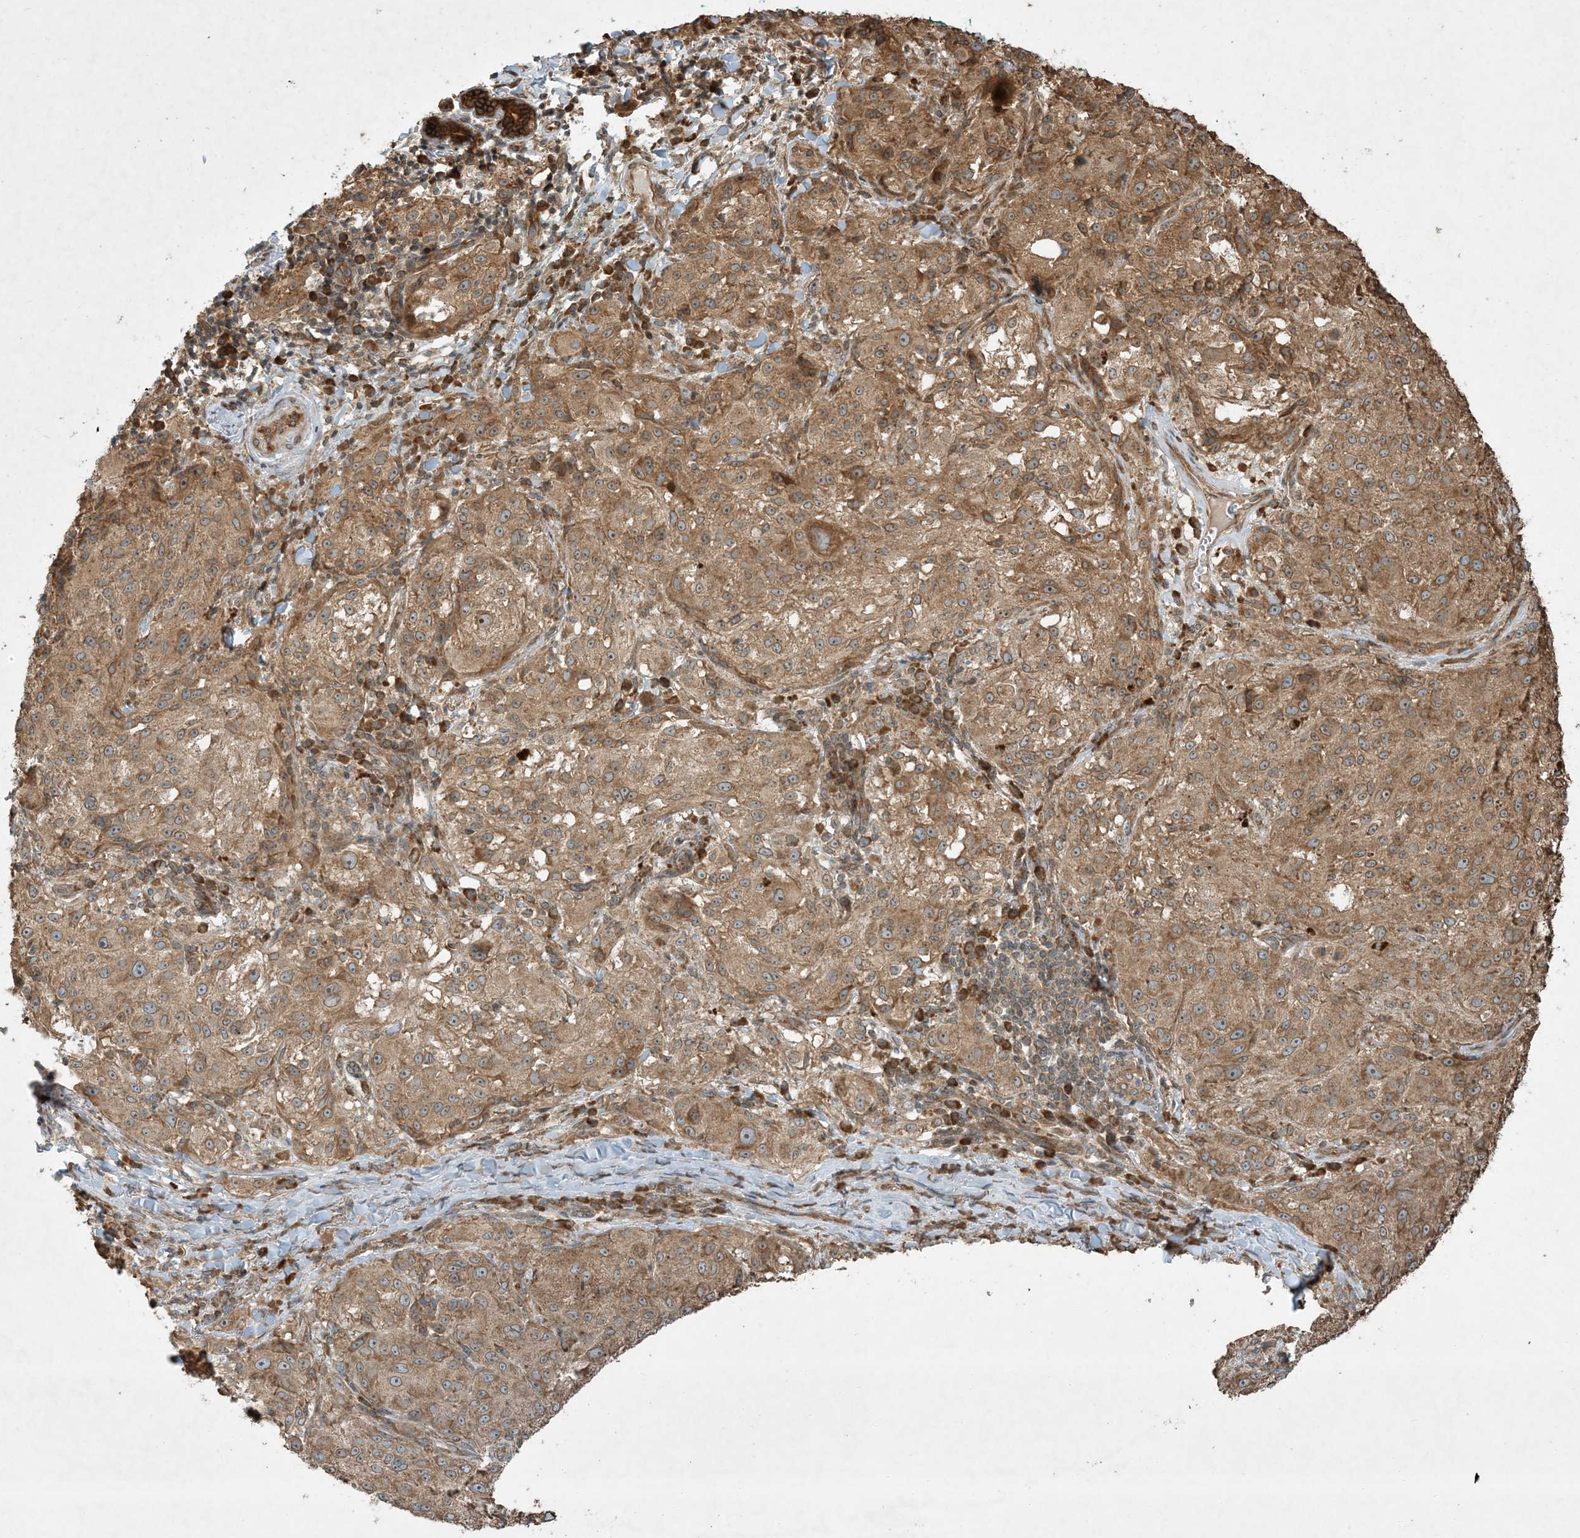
{"staining": {"intensity": "moderate", "quantity": ">75%", "location": "cytoplasmic/membranous"}, "tissue": "melanoma", "cell_type": "Tumor cells", "image_type": "cancer", "snomed": [{"axis": "morphology", "description": "Necrosis, NOS"}, {"axis": "morphology", "description": "Malignant melanoma, NOS"}, {"axis": "topography", "description": "Skin"}], "caption": "Protein staining reveals moderate cytoplasmic/membranous staining in about >75% of tumor cells in malignant melanoma. The protein is shown in brown color, while the nuclei are stained blue.", "gene": "COMMD8", "patient": {"sex": "female", "age": 87}}